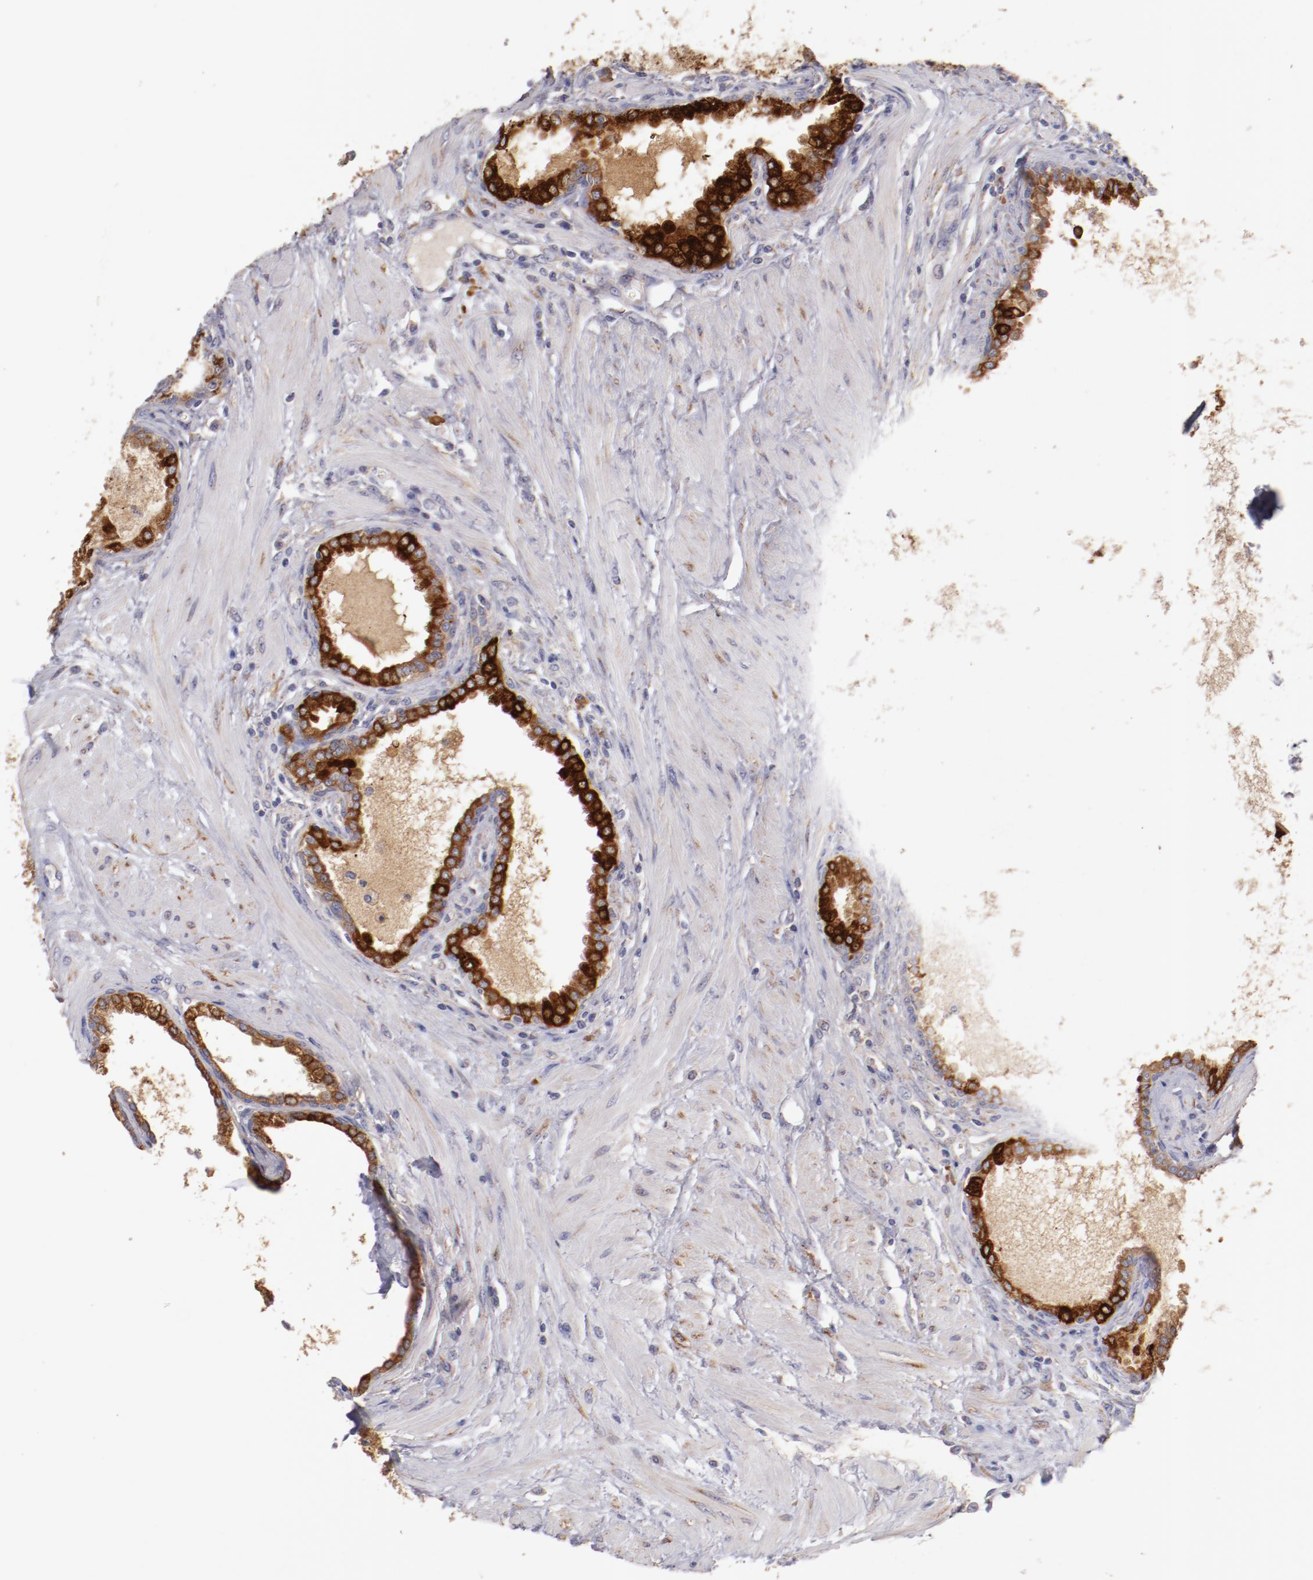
{"staining": {"intensity": "strong", "quantity": "25%-75%", "location": "cytoplasmic/membranous"}, "tissue": "prostate", "cell_type": "Glandular cells", "image_type": "normal", "snomed": [{"axis": "morphology", "description": "Normal tissue, NOS"}, {"axis": "topography", "description": "Prostate"}], "caption": "Strong cytoplasmic/membranous protein staining is seen in about 25%-75% of glandular cells in prostate. (DAB = brown stain, brightfield microscopy at high magnification).", "gene": "ENTPD5", "patient": {"sex": "male", "age": 64}}